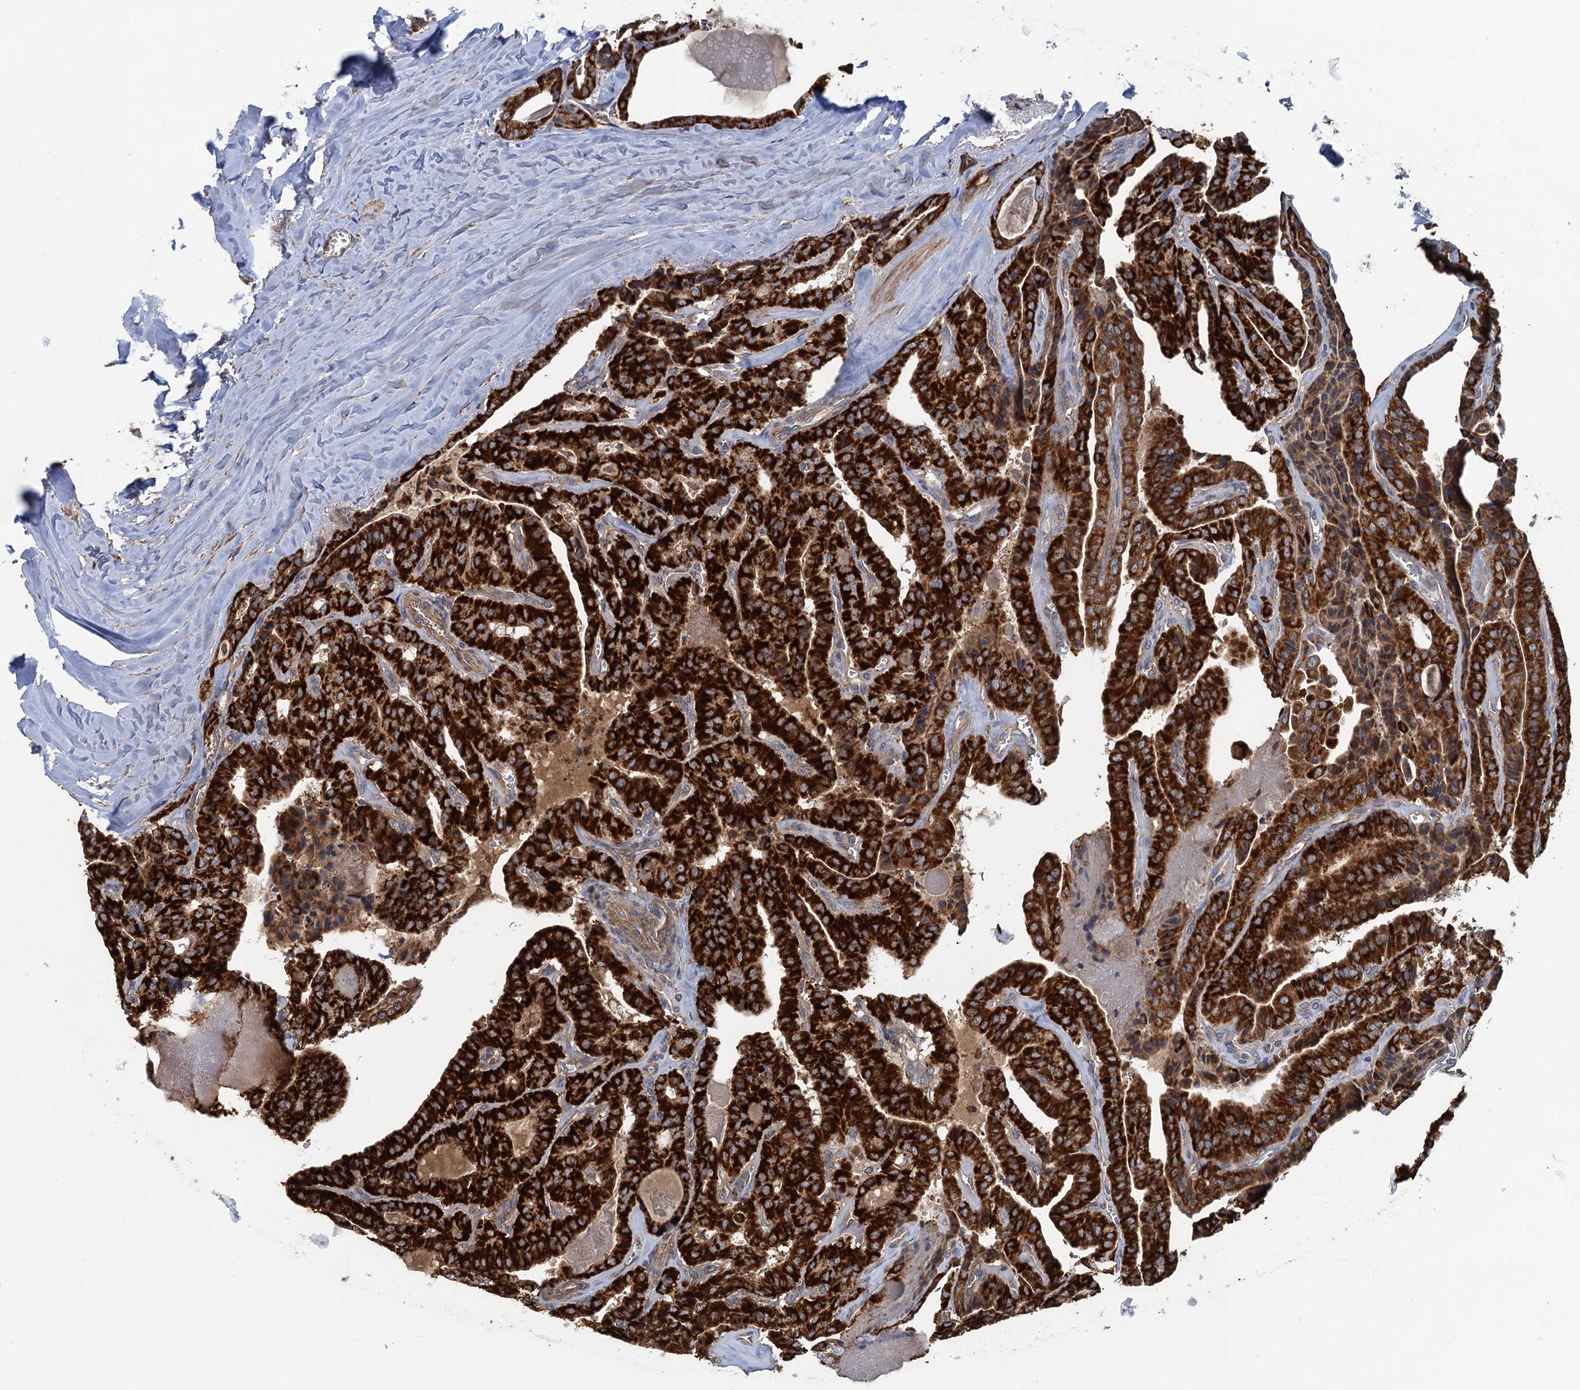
{"staining": {"intensity": "strong", "quantity": ">75%", "location": "cytoplasmic/membranous"}, "tissue": "thyroid cancer", "cell_type": "Tumor cells", "image_type": "cancer", "snomed": [{"axis": "morphology", "description": "Papillary adenocarcinoma, NOS"}, {"axis": "topography", "description": "Thyroid gland"}], "caption": "The immunohistochemical stain highlights strong cytoplasmic/membranous expression in tumor cells of thyroid papillary adenocarcinoma tissue.", "gene": "GCSH", "patient": {"sex": "male", "age": 52}}